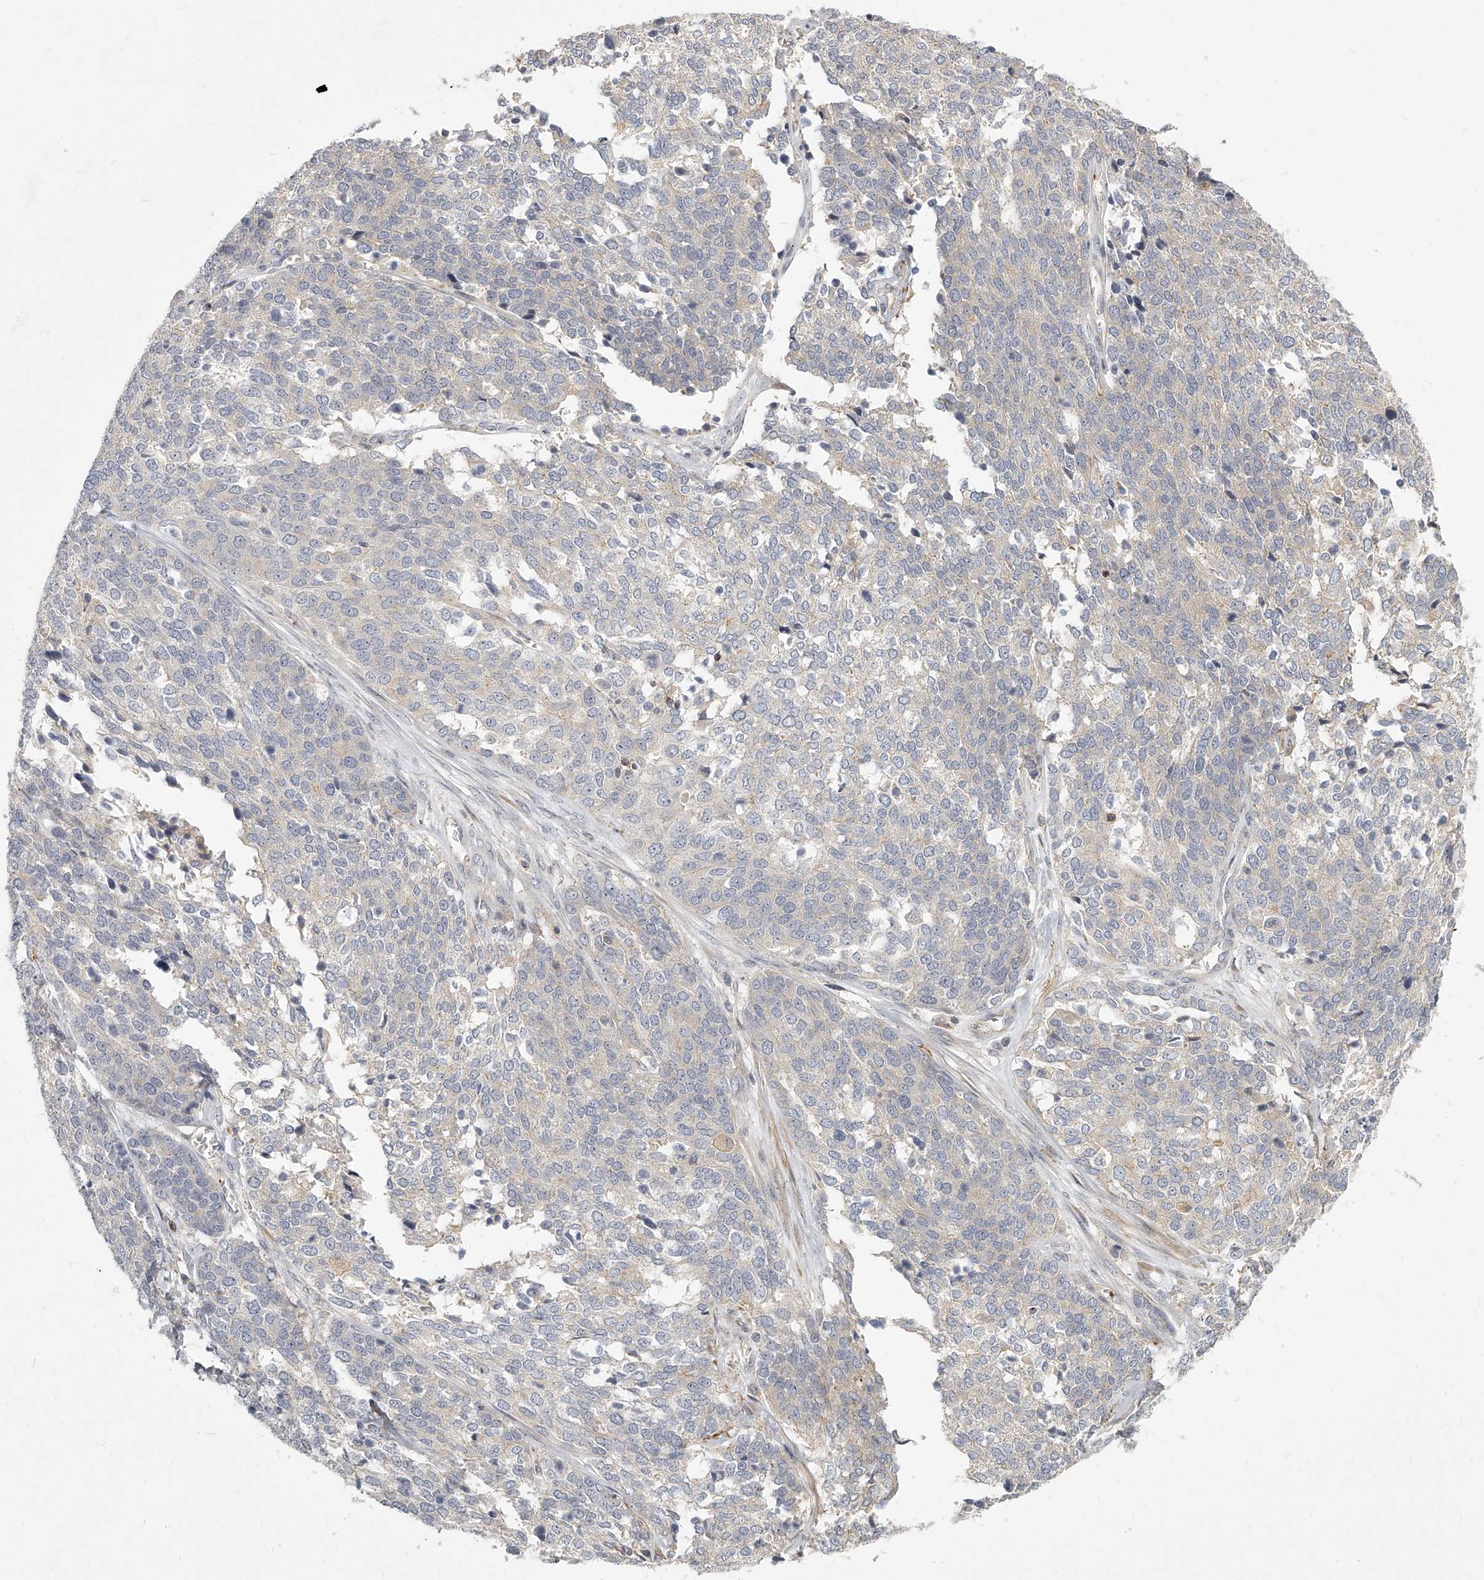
{"staining": {"intensity": "negative", "quantity": "none", "location": "none"}, "tissue": "ovarian cancer", "cell_type": "Tumor cells", "image_type": "cancer", "snomed": [{"axis": "morphology", "description": "Cystadenocarcinoma, serous, NOS"}, {"axis": "topography", "description": "Ovary"}], "caption": "DAB immunohistochemical staining of ovarian cancer demonstrates no significant positivity in tumor cells.", "gene": "SLC37A1", "patient": {"sex": "female", "age": 44}}